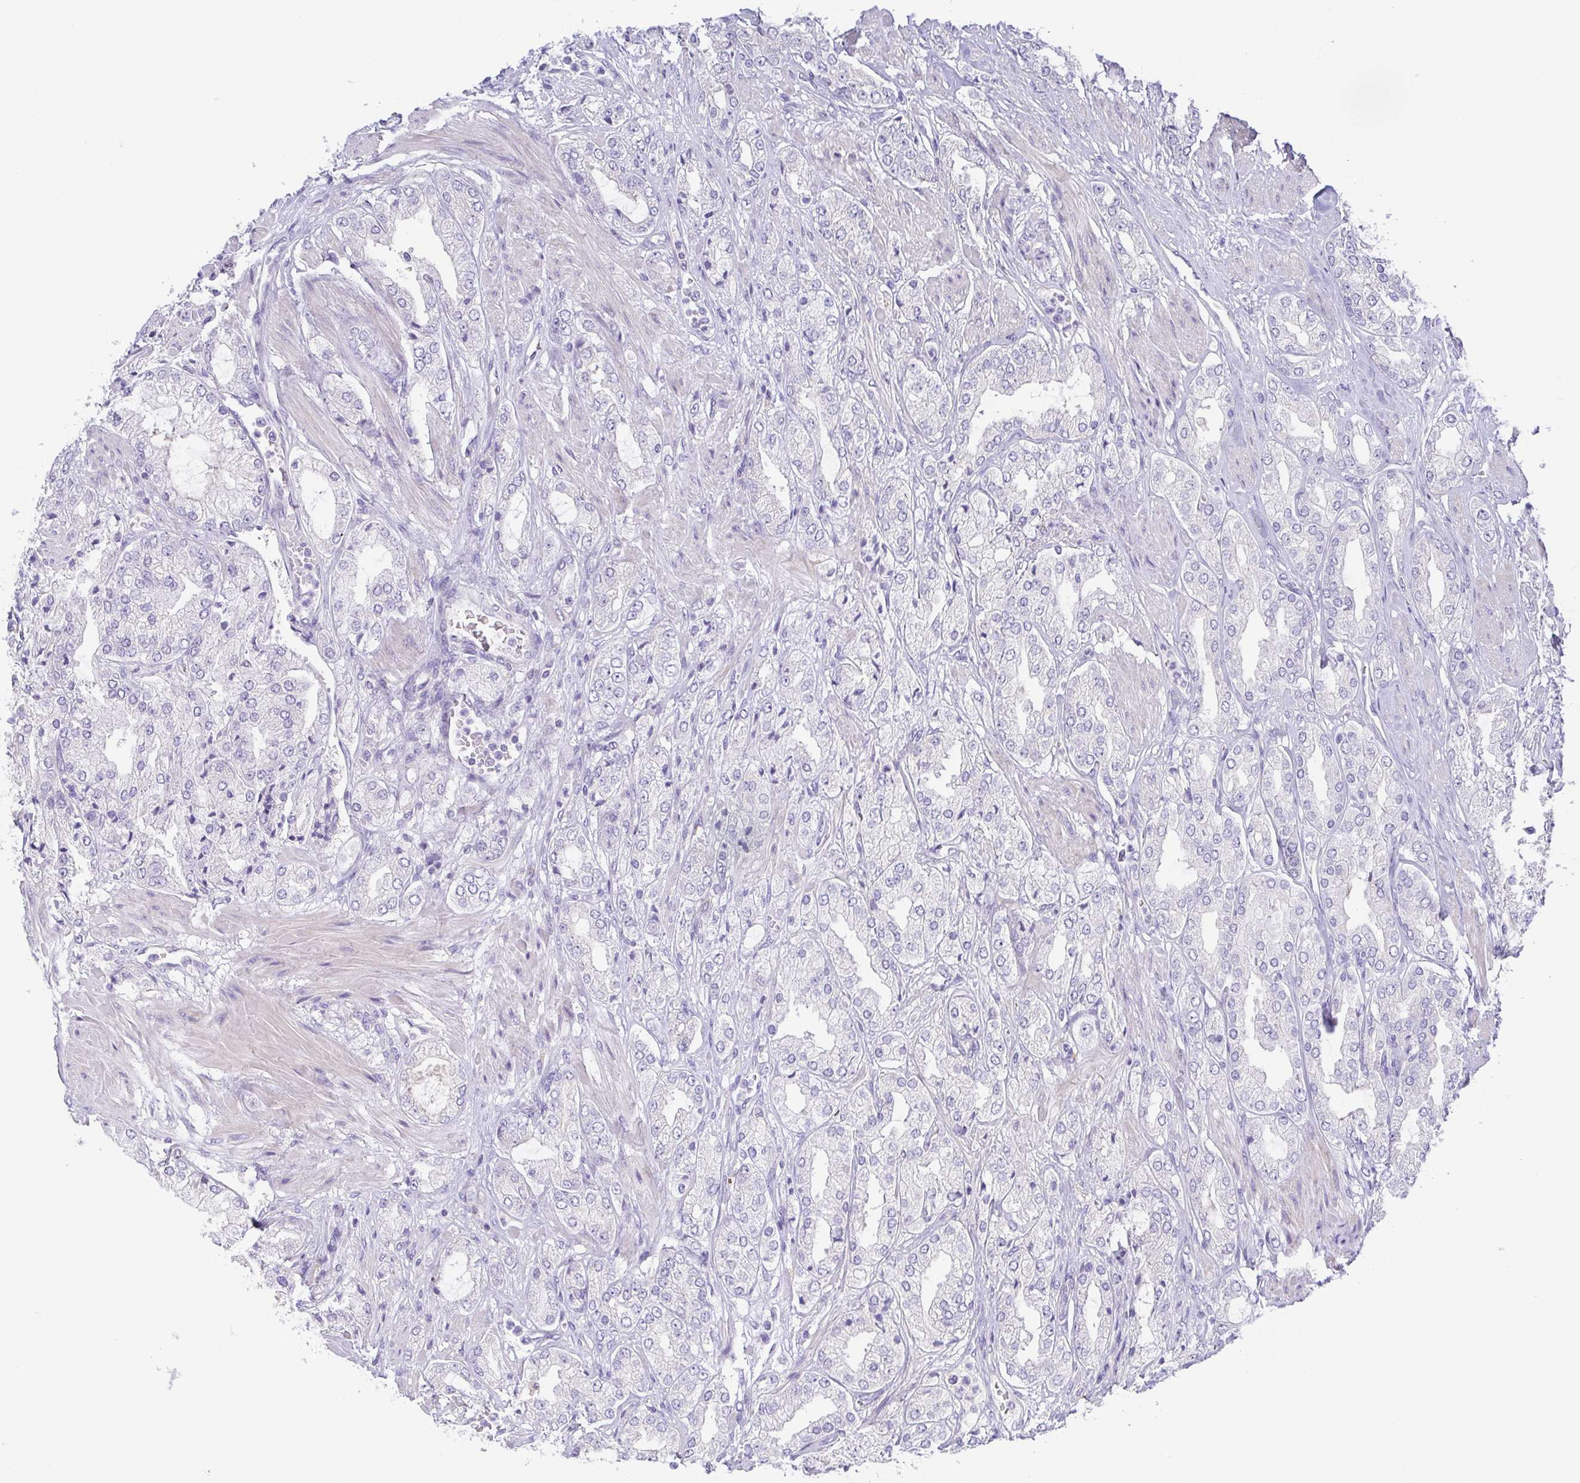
{"staining": {"intensity": "negative", "quantity": "none", "location": "none"}, "tissue": "prostate cancer", "cell_type": "Tumor cells", "image_type": "cancer", "snomed": [{"axis": "morphology", "description": "Adenocarcinoma, High grade"}, {"axis": "topography", "description": "Prostate"}], "caption": "An image of prostate adenocarcinoma (high-grade) stained for a protein exhibits no brown staining in tumor cells.", "gene": "PKDREJ", "patient": {"sex": "male", "age": 68}}